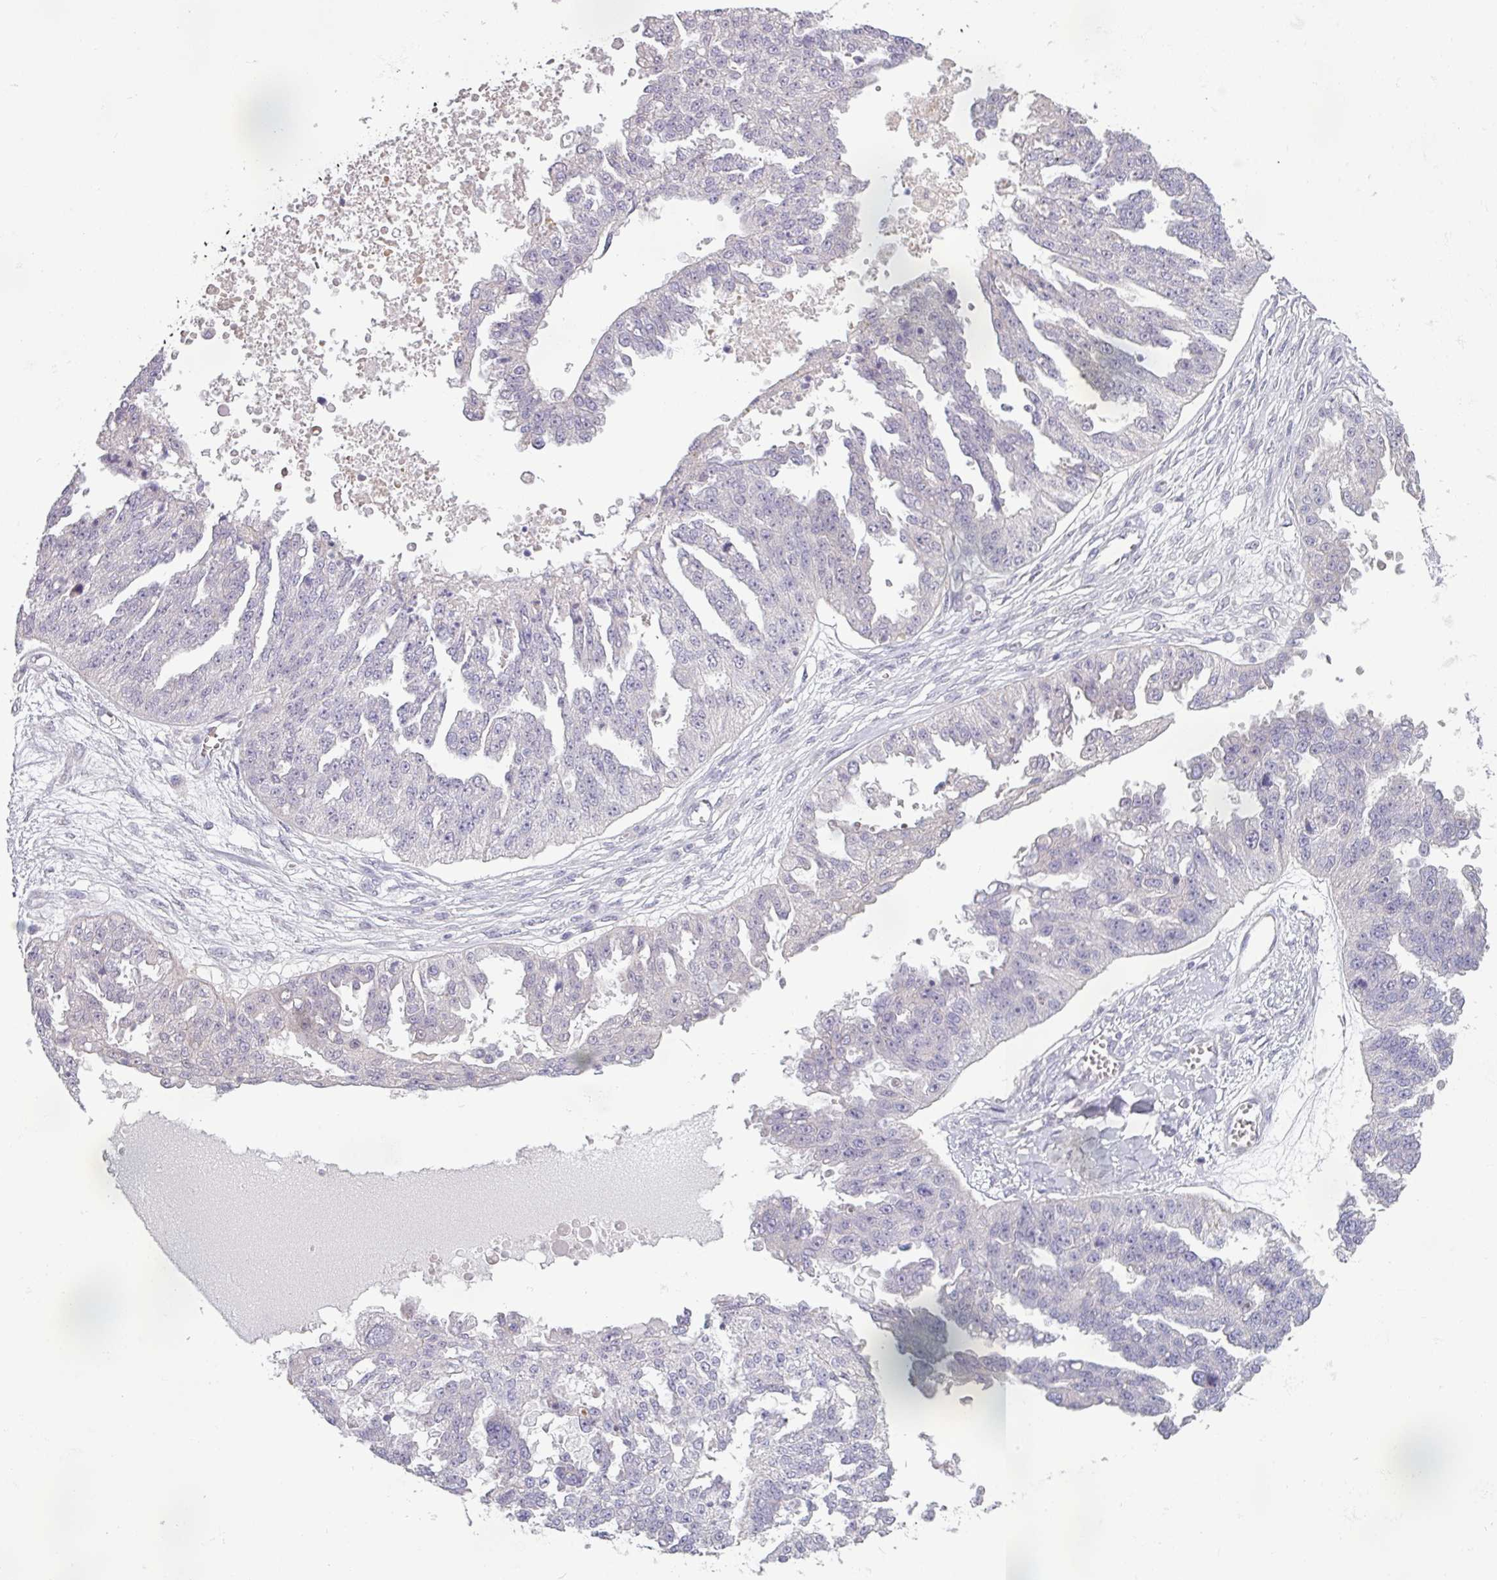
{"staining": {"intensity": "negative", "quantity": "none", "location": "none"}, "tissue": "ovarian cancer", "cell_type": "Tumor cells", "image_type": "cancer", "snomed": [{"axis": "morphology", "description": "Cystadenocarcinoma, serous, NOS"}, {"axis": "topography", "description": "Ovary"}], "caption": "A high-resolution photomicrograph shows immunohistochemistry (IHC) staining of serous cystadenocarcinoma (ovarian), which displays no significant staining in tumor cells.", "gene": "C2orf16", "patient": {"sex": "female", "age": 58}}